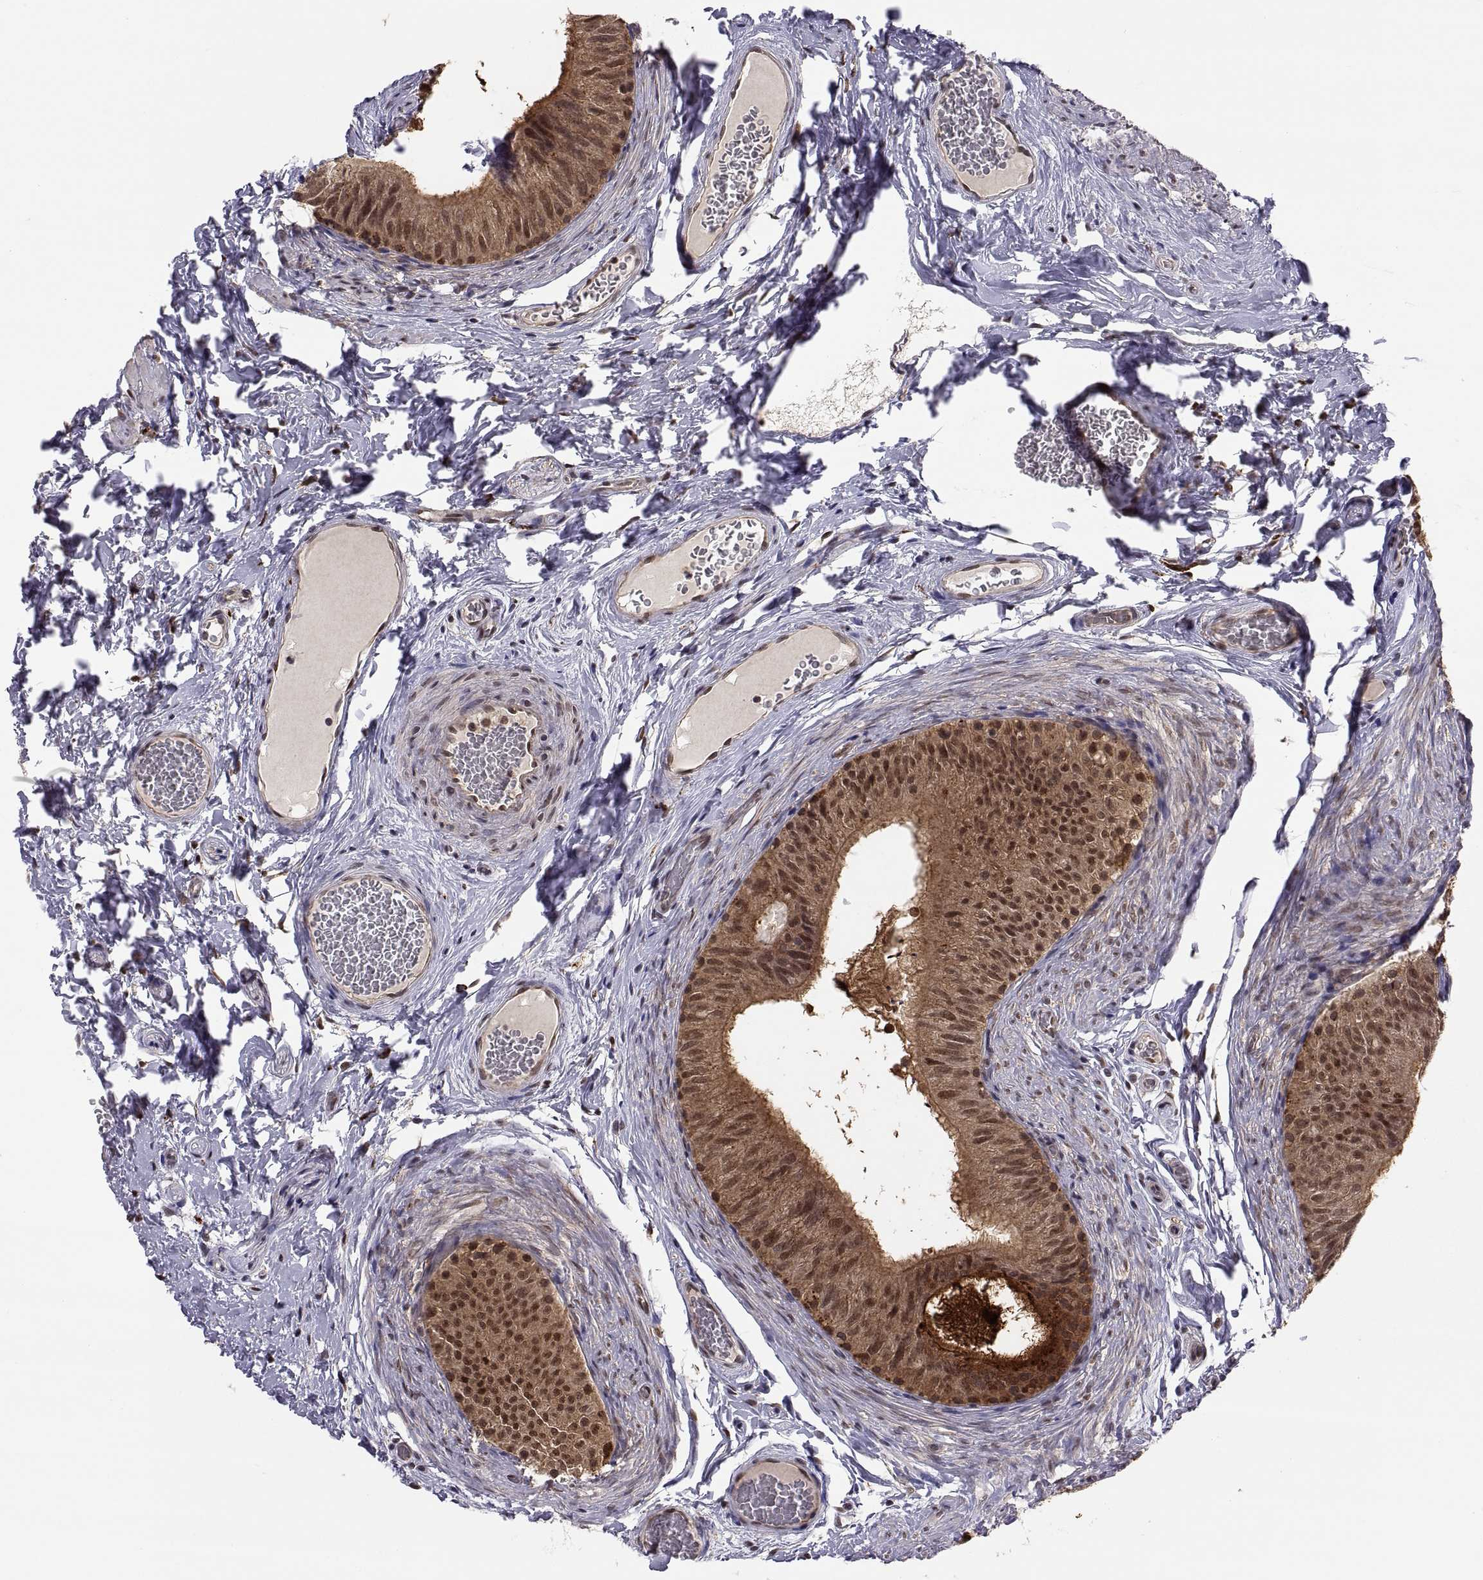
{"staining": {"intensity": "strong", "quantity": ">75%", "location": "cytoplasmic/membranous"}, "tissue": "epididymis", "cell_type": "Glandular cells", "image_type": "normal", "snomed": [{"axis": "morphology", "description": "Normal tissue, NOS"}, {"axis": "topography", "description": "Epididymis"}, {"axis": "topography", "description": "Vas deferens"}], "caption": "Epididymis stained with DAB IHC exhibits high levels of strong cytoplasmic/membranous staining in about >75% of glandular cells.", "gene": "PSMC2", "patient": {"sex": "male", "age": 23}}